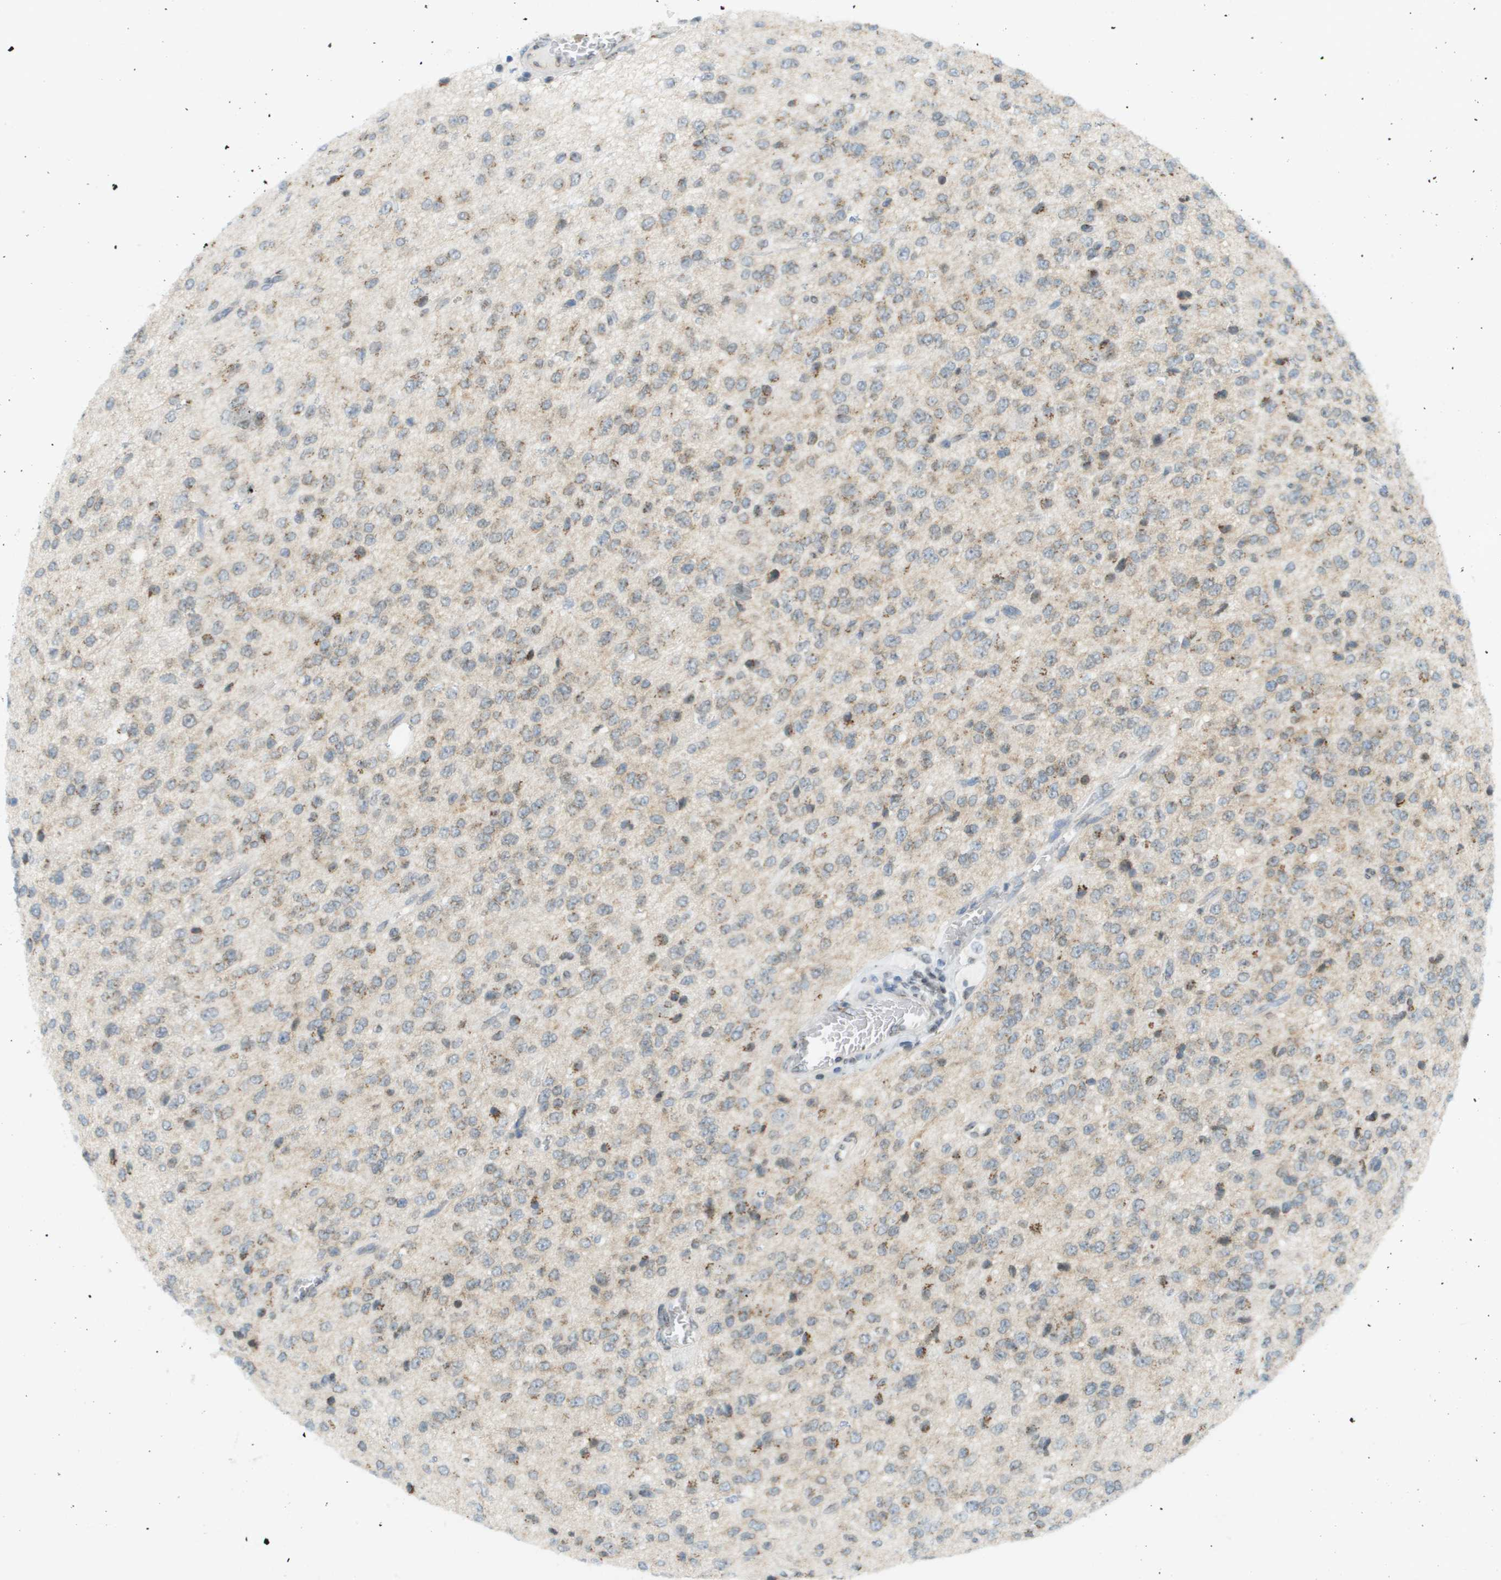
{"staining": {"intensity": "weak", "quantity": "25%-75%", "location": "cytoplasmic/membranous"}, "tissue": "glioma", "cell_type": "Tumor cells", "image_type": "cancer", "snomed": [{"axis": "morphology", "description": "Glioma, malignant, High grade"}, {"axis": "topography", "description": "pancreas cauda"}], "caption": "The micrograph shows staining of glioma, revealing weak cytoplasmic/membranous protein positivity (brown color) within tumor cells. (Brightfield microscopy of DAB IHC at high magnification).", "gene": "EVC", "patient": {"sex": "male", "age": 60}}